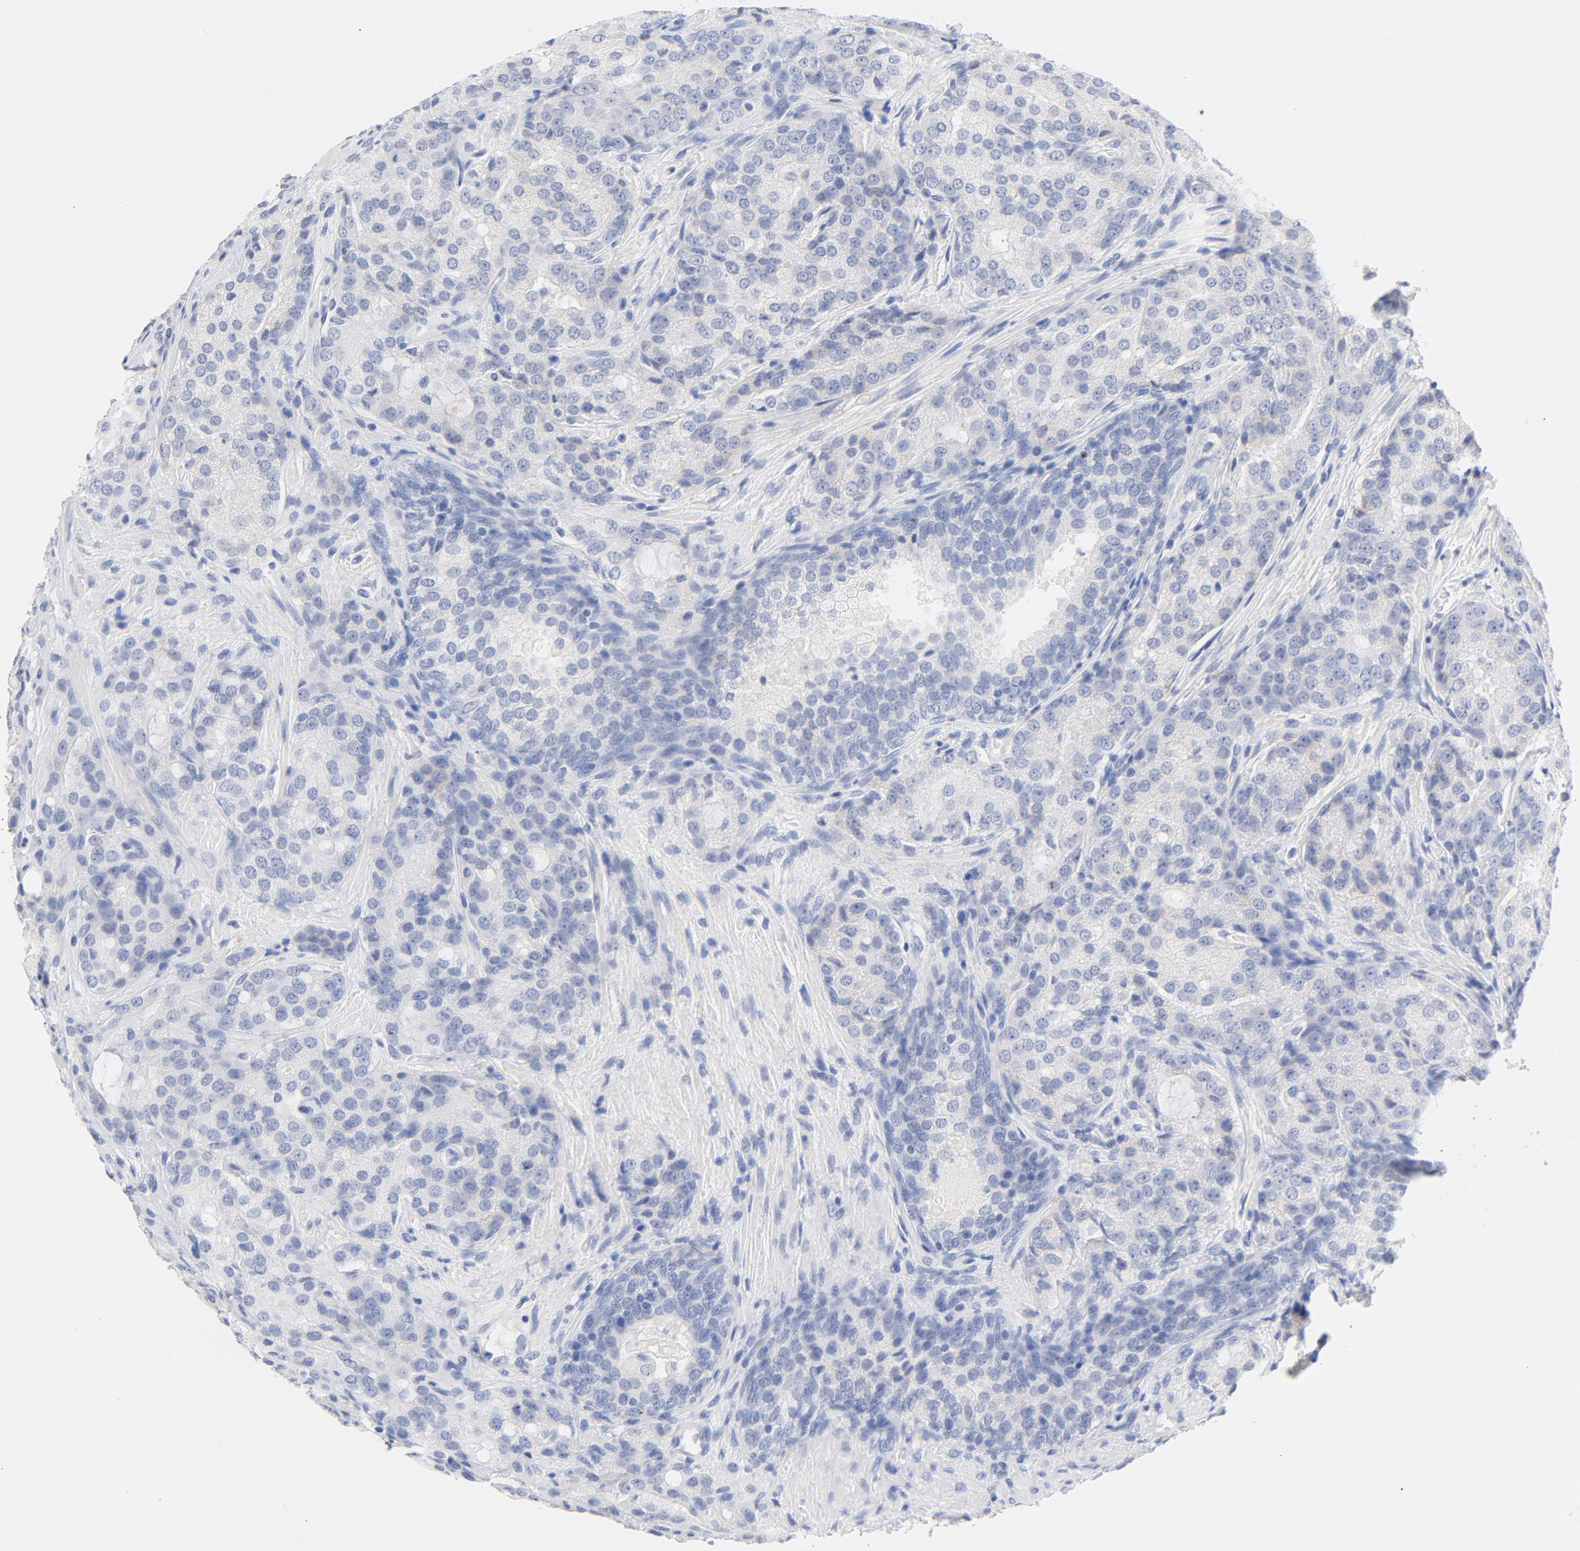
{"staining": {"intensity": "negative", "quantity": "none", "location": "none"}, "tissue": "prostate cancer", "cell_type": "Tumor cells", "image_type": "cancer", "snomed": [{"axis": "morphology", "description": "Adenocarcinoma, High grade"}, {"axis": "topography", "description": "Prostate"}], "caption": "This histopathology image is of prostate high-grade adenocarcinoma stained with immunohistochemistry (IHC) to label a protein in brown with the nuclei are counter-stained blue. There is no positivity in tumor cells. (DAB (3,3'-diaminobenzidine) immunohistochemistry (IHC), high magnification).", "gene": "FGFR3", "patient": {"sex": "male", "age": 72}}